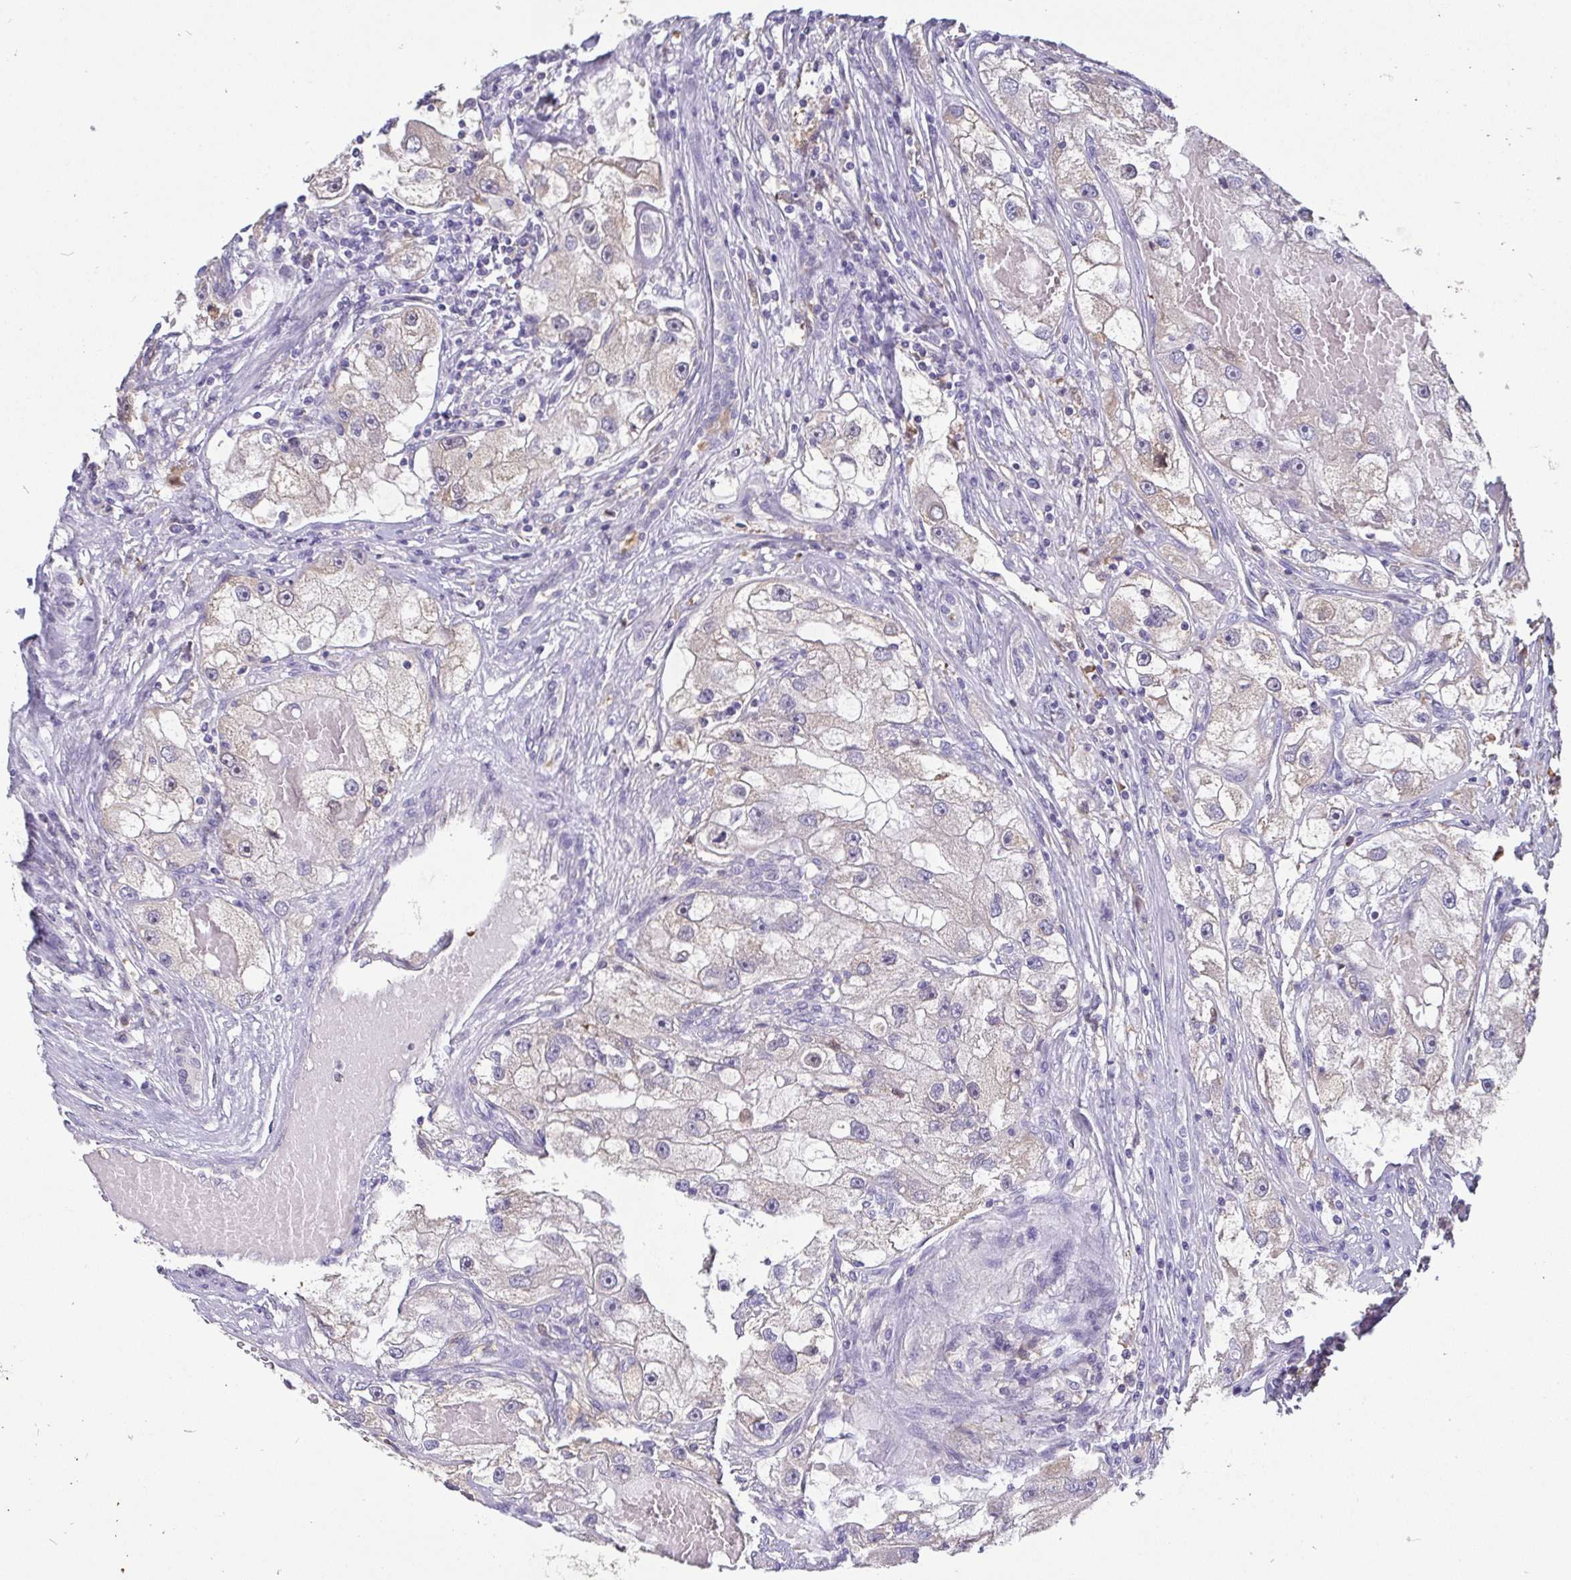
{"staining": {"intensity": "weak", "quantity": "<25%", "location": "cytoplasmic/membranous"}, "tissue": "renal cancer", "cell_type": "Tumor cells", "image_type": "cancer", "snomed": [{"axis": "morphology", "description": "Adenocarcinoma, NOS"}, {"axis": "topography", "description": "Kidney"}], "caption": "IHC photomicrograph of renal cancer (adenocarcinoma) stained for a protein (brown), which displays no expression in tumor cells.", "gene": "IDH1", "patient": {"sex": "male", "age": 63}}